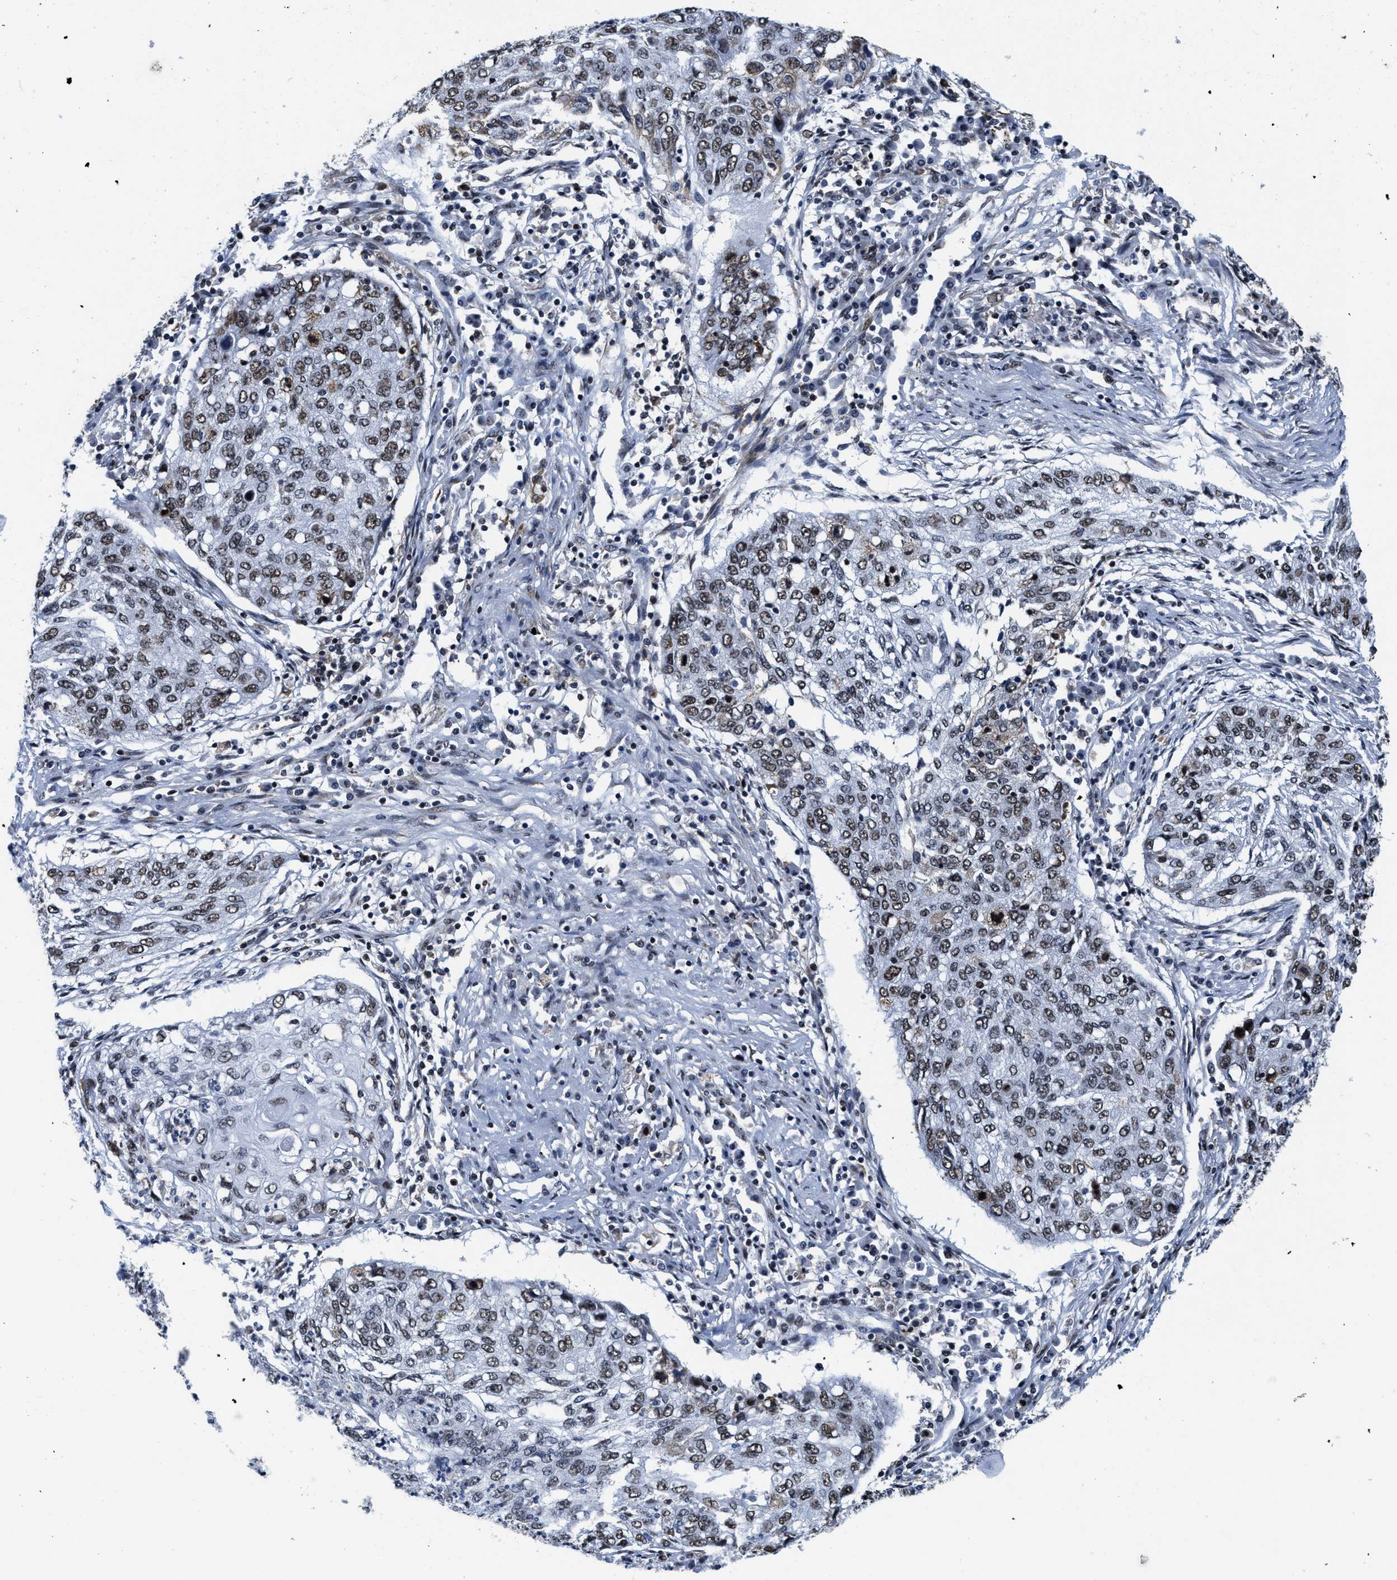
{"staining": {"intensity": "moderate", "quantity": ">75%", "location": "nuclear"}, "tissue": "lung cancer", "cell_type": "Tumor cells", "image_type": "cancer", "snomed": [{"axis": "morphology", "description": "Squamous cell carcinoma, NOS"}, {"axis": "topography", "description": "Lung"}], "caption": "An immunohistochemistry (IHC) image of tumor tissue is shown. Protein staining in brown highlights moderate nuclear positivity in lung squamous cell carcinoma within tumor cells.", "gene": "SUPT16H", "patient": {"sex": "female", "age": 63}}